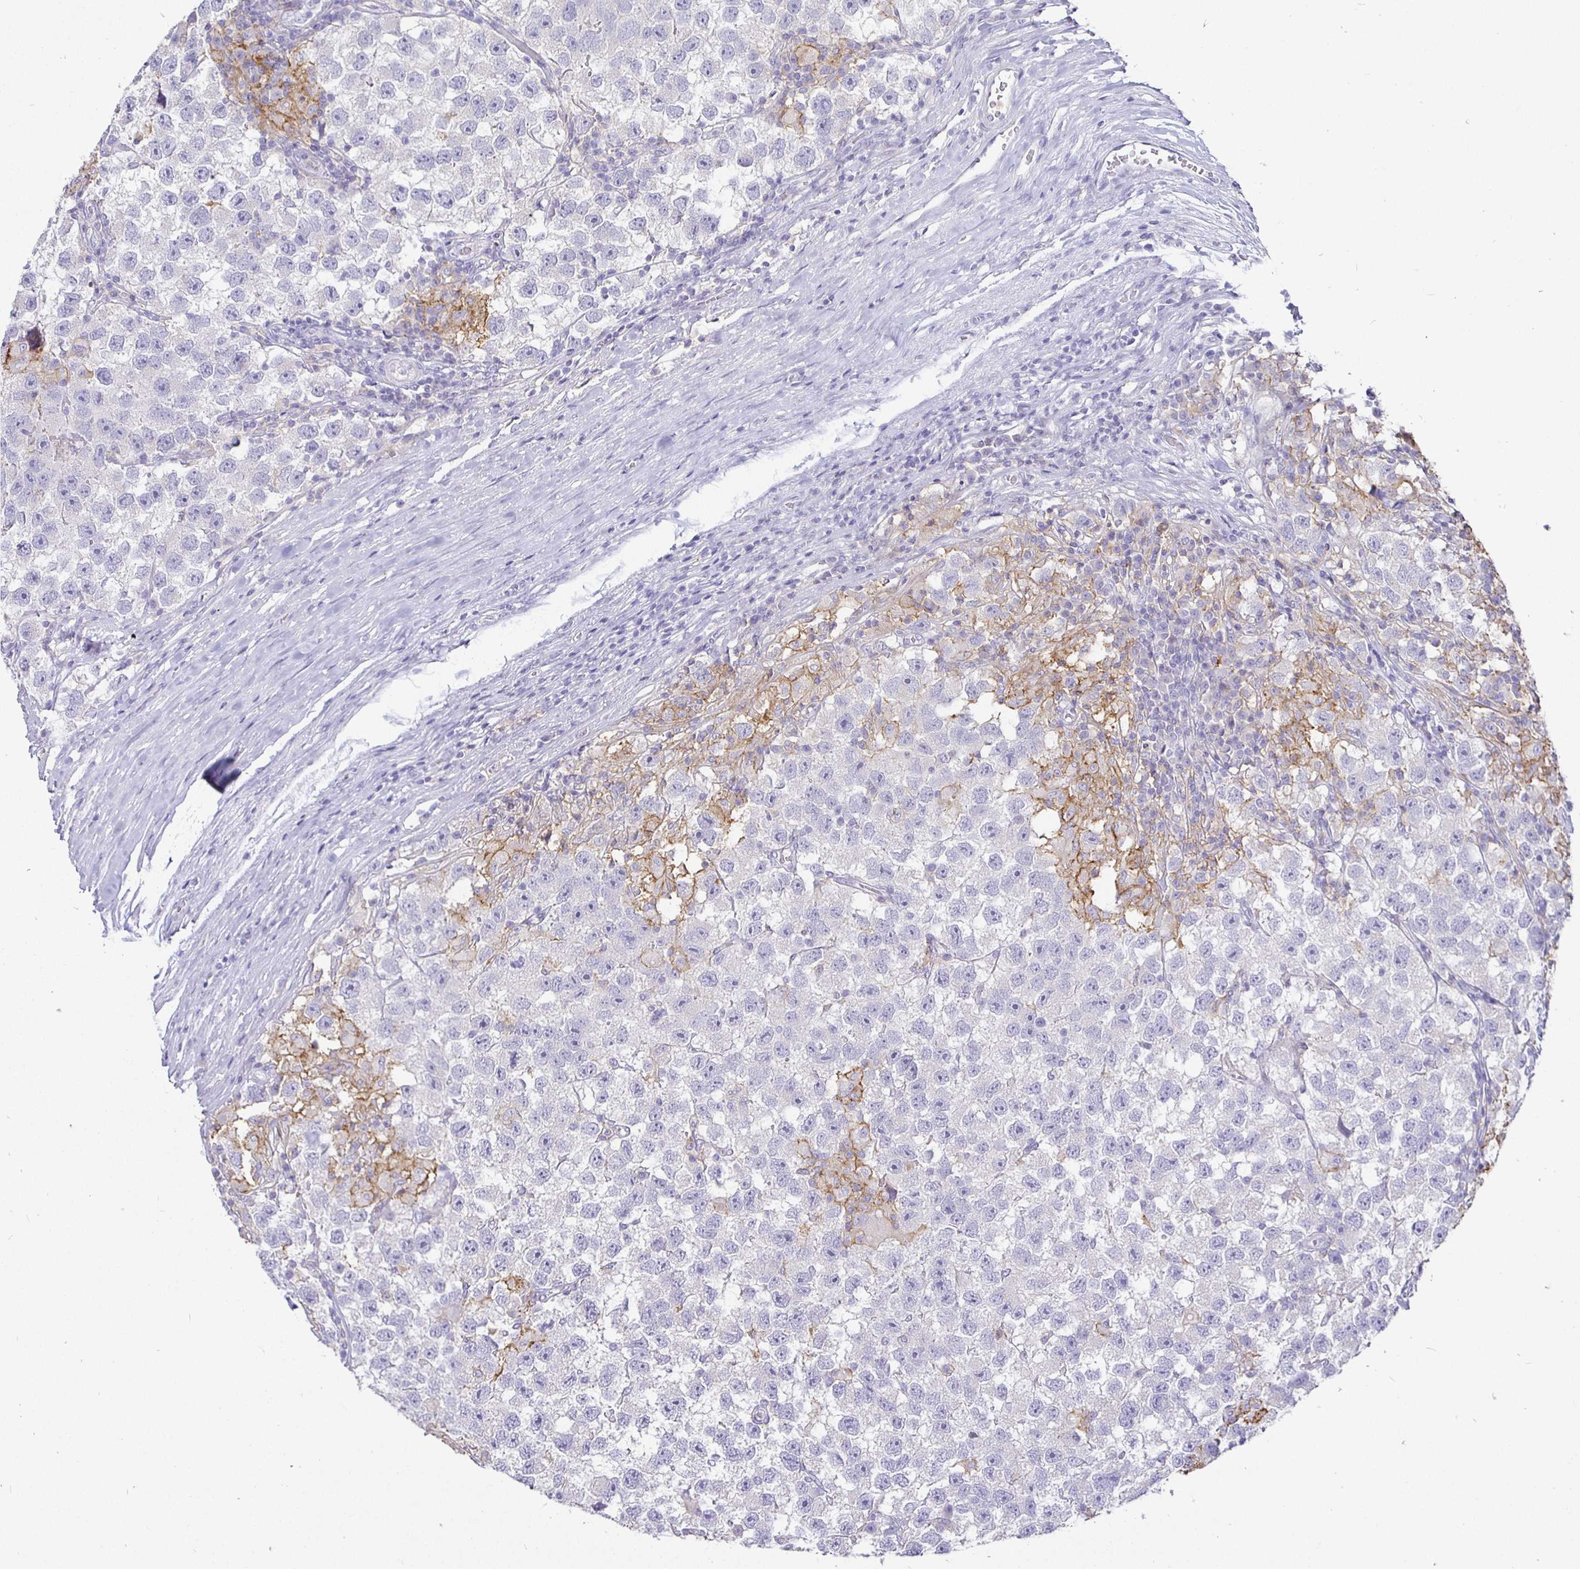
{"staining": {"intensity": "negative", "quantity": "none", "location": "none"}, "tissue": "testis cancer", "cell_type": "Tumor cells", "image_type": "cancer", "snomed": [{"axis": "morphology", "description": "Seminoma, NOS"}, {"axis": "topography", "description": "Testis"}], "caption": "Tumor cells are negative for protein expression in human testis cancer. (Stains: DAB (3,3'-diaminobenzidine) immunohistochemistry (IHC) with hematoxylin counter stain, Microscopy: brightfield microscopy at high magnification).", "gene": "SIRPA", "patient": {"sex": "male", "age": 26}}